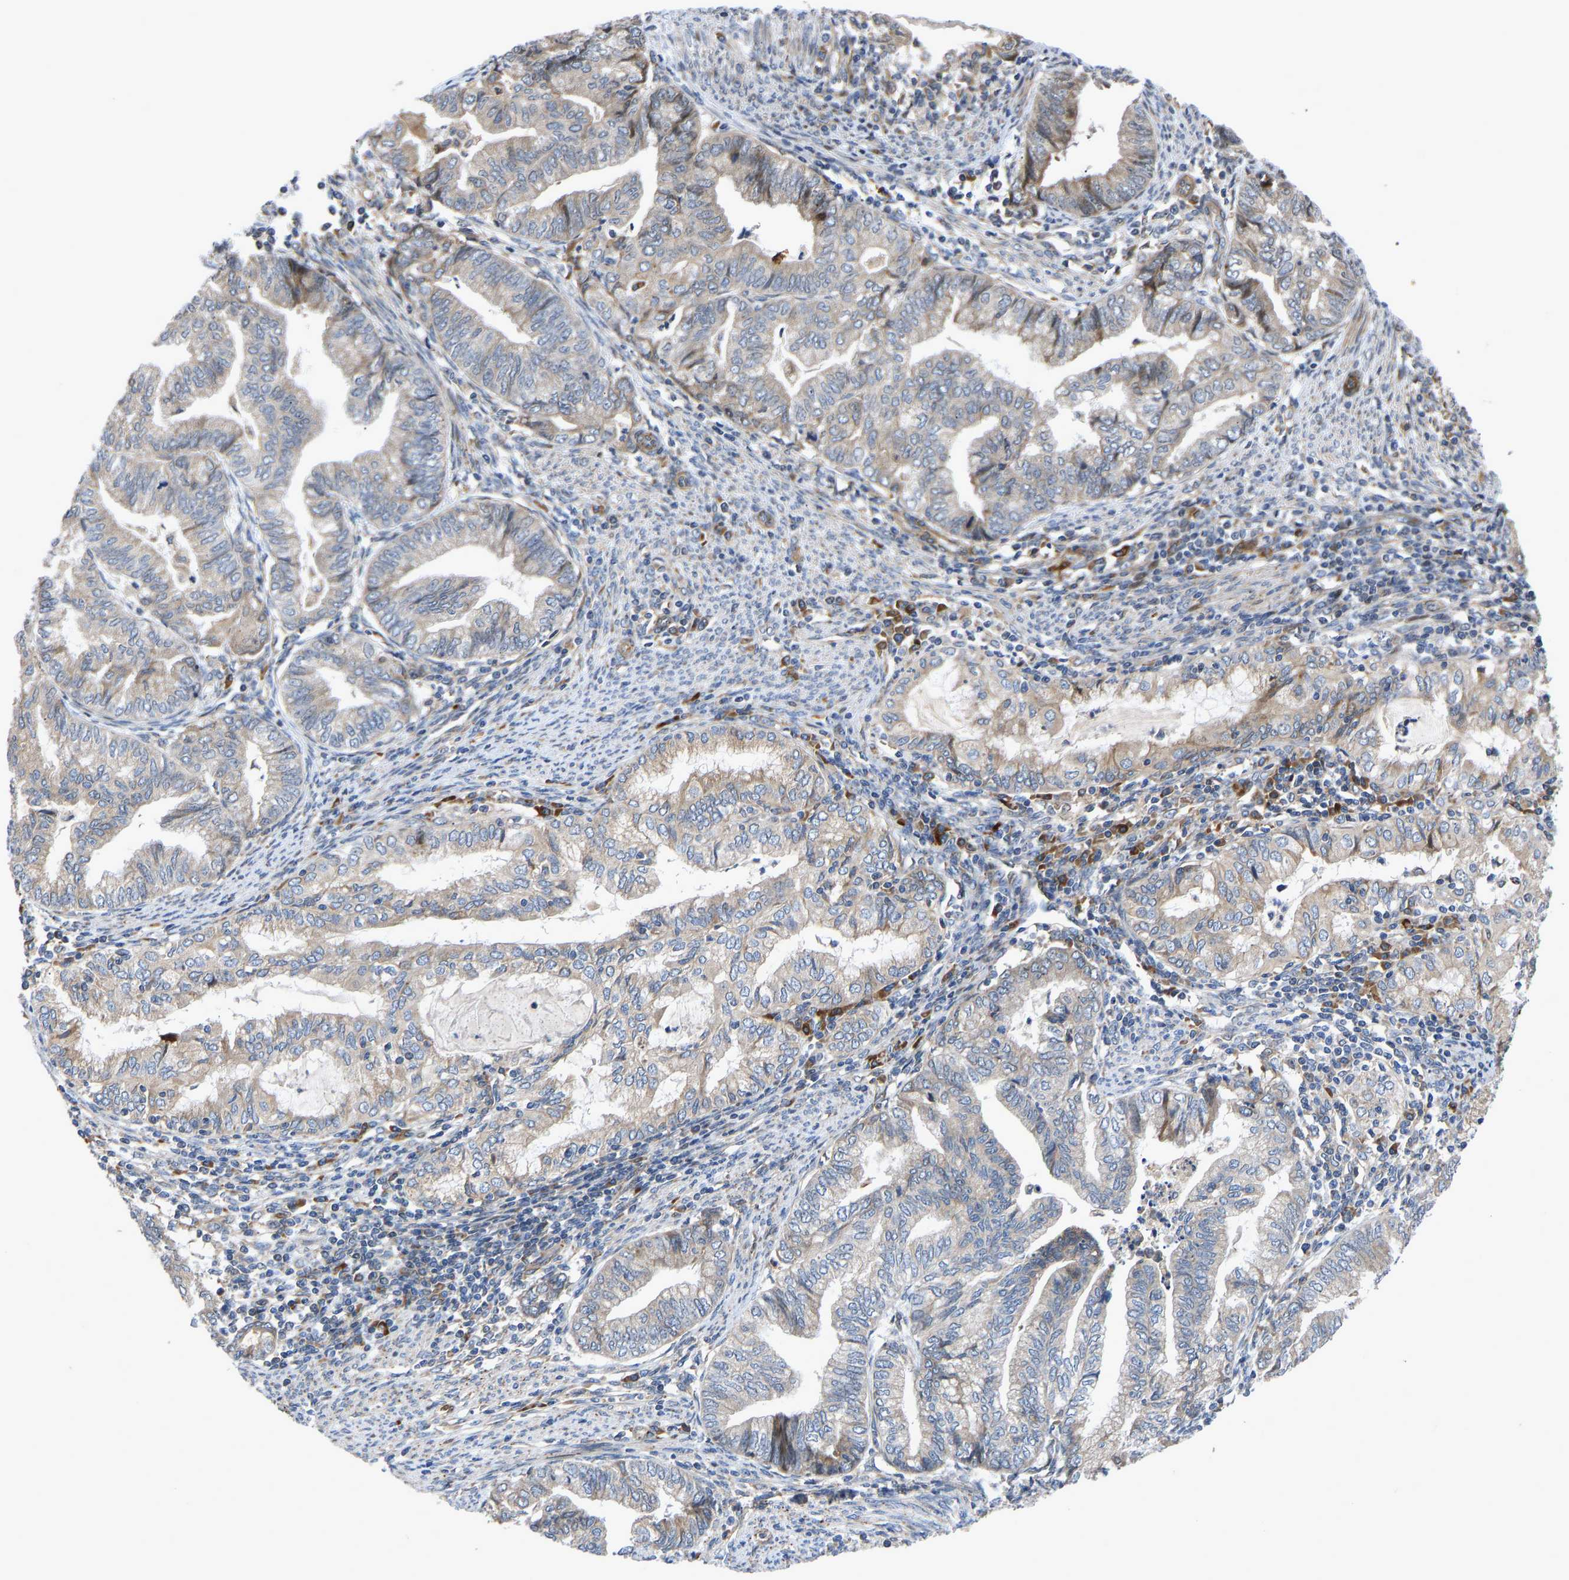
{"staining": {"intensity": "weak", "quantity": "<25%", "location": "cytoplasmic/membranous"}, "tissue": "endometrial cancer", "cell_type": "Tumor cells", "image_type": "cancer", "snomed": [{"axis": "morphology", "description": "Adenocarcinoma, NOS"}, {"axis": "topography", "description": "Endometrium"}], "caption": "This micrograph is of endometrial cancer stained with IHC to label a protein in brown with the nuclei are counter-stained blue. There is no expression in tumor cells.", "gene": "TMEM38B", "patient": {"sex": "female", "age": 79}}